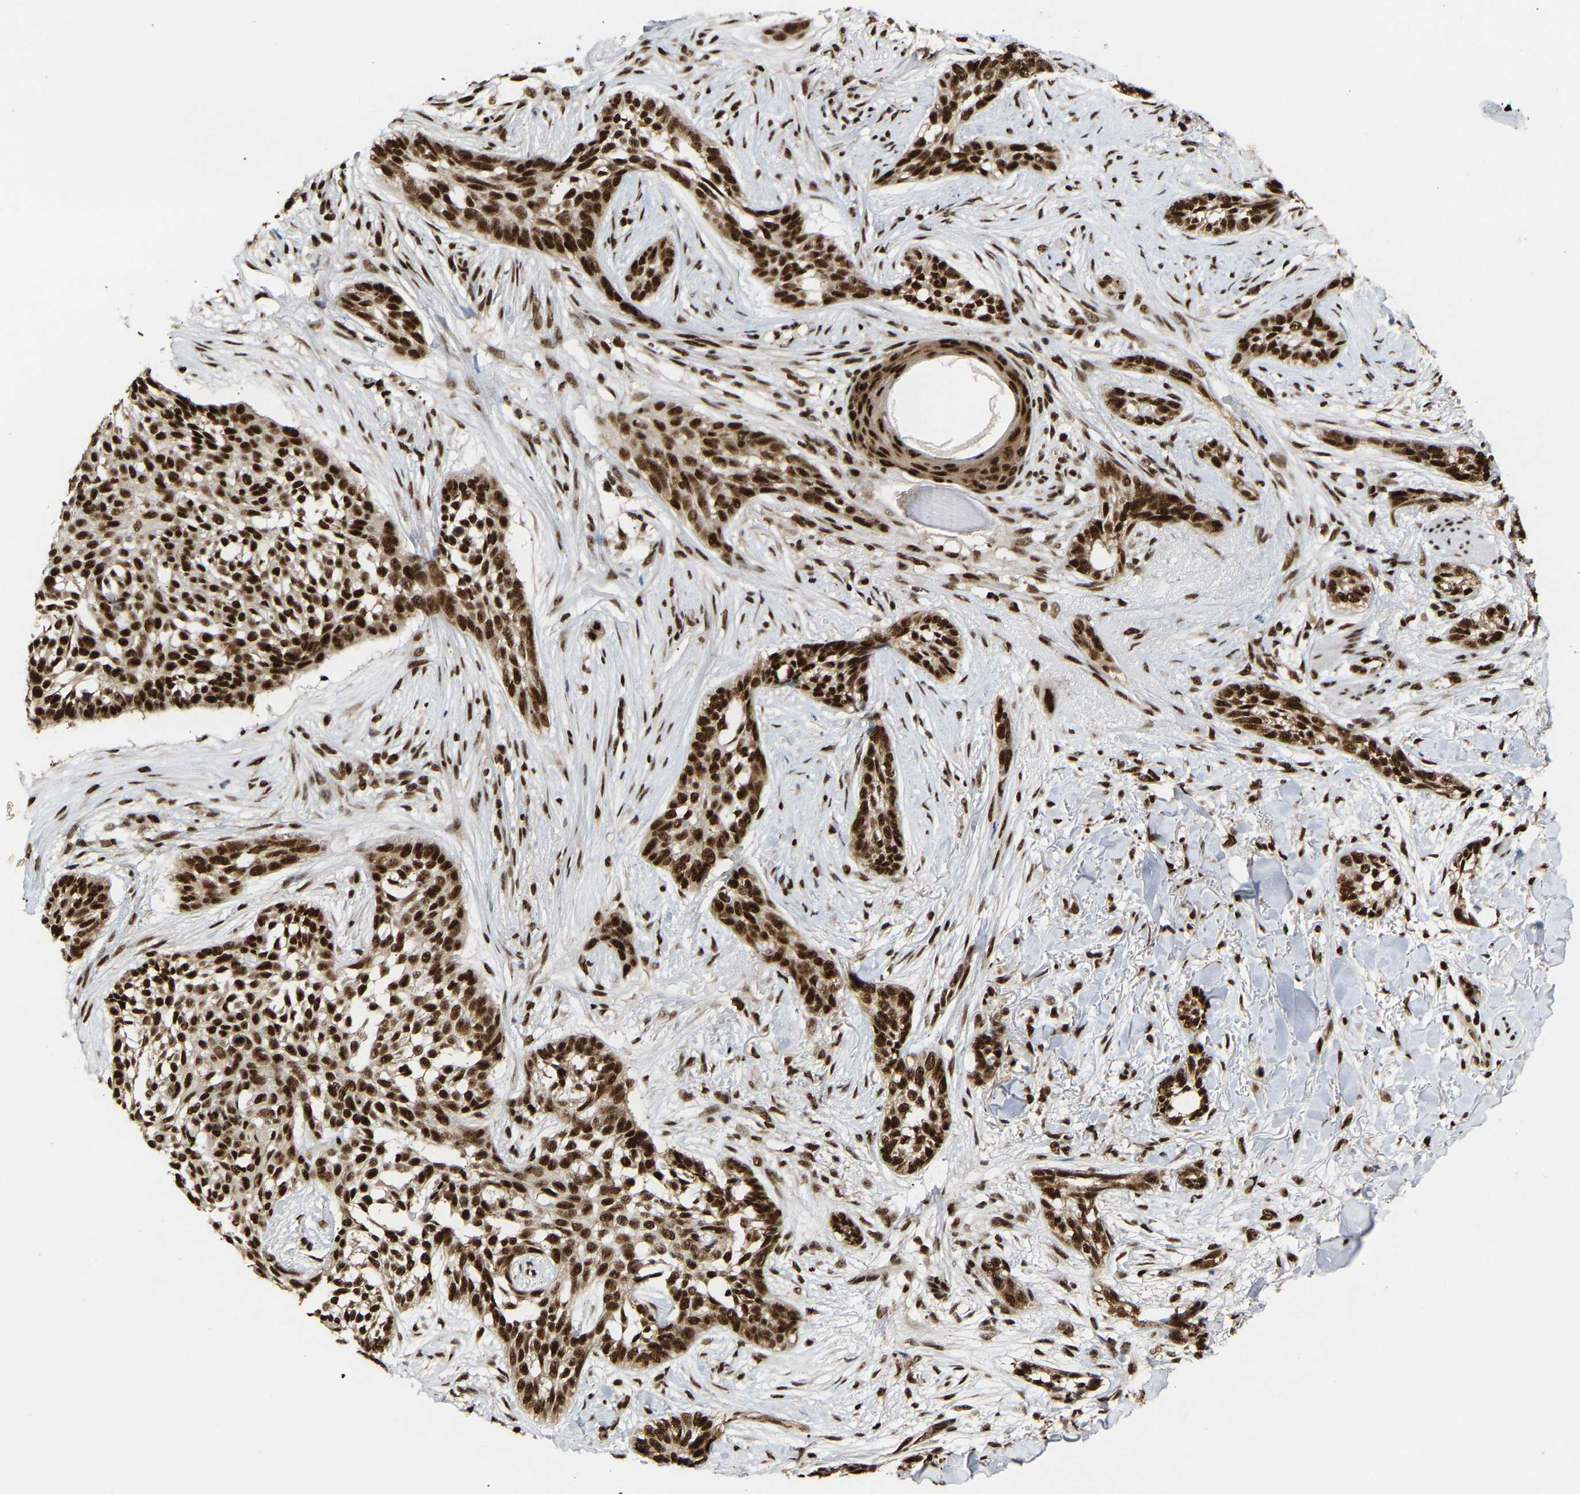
{"staining": {"intensity": "strong", "quantity": ">75%", "location": "nuclear"}, "tissue": "skin cancer", "cell_type": "Tumor cells", "image_type": "cancer", "snomed": [{"axis": "morphology", "description": "Basal cell carcinoma"}, {"axis": "topography", "description": "Skin"}], "caption": "DAB (3,3'-diaminobenzidine) immunohistochemical staining of human basal cell carcinoma (skin) demonstrates strong nuclear protein expression in about >75% of tumor cells. Using DAB (3,3'-diaminobenzidine) (brown) and hematoxylin (blue) stains, captured at high magnification using brightfield microscopy.", "gene": "ALYREF", "patient": {"sex": "female", "age": 88}}